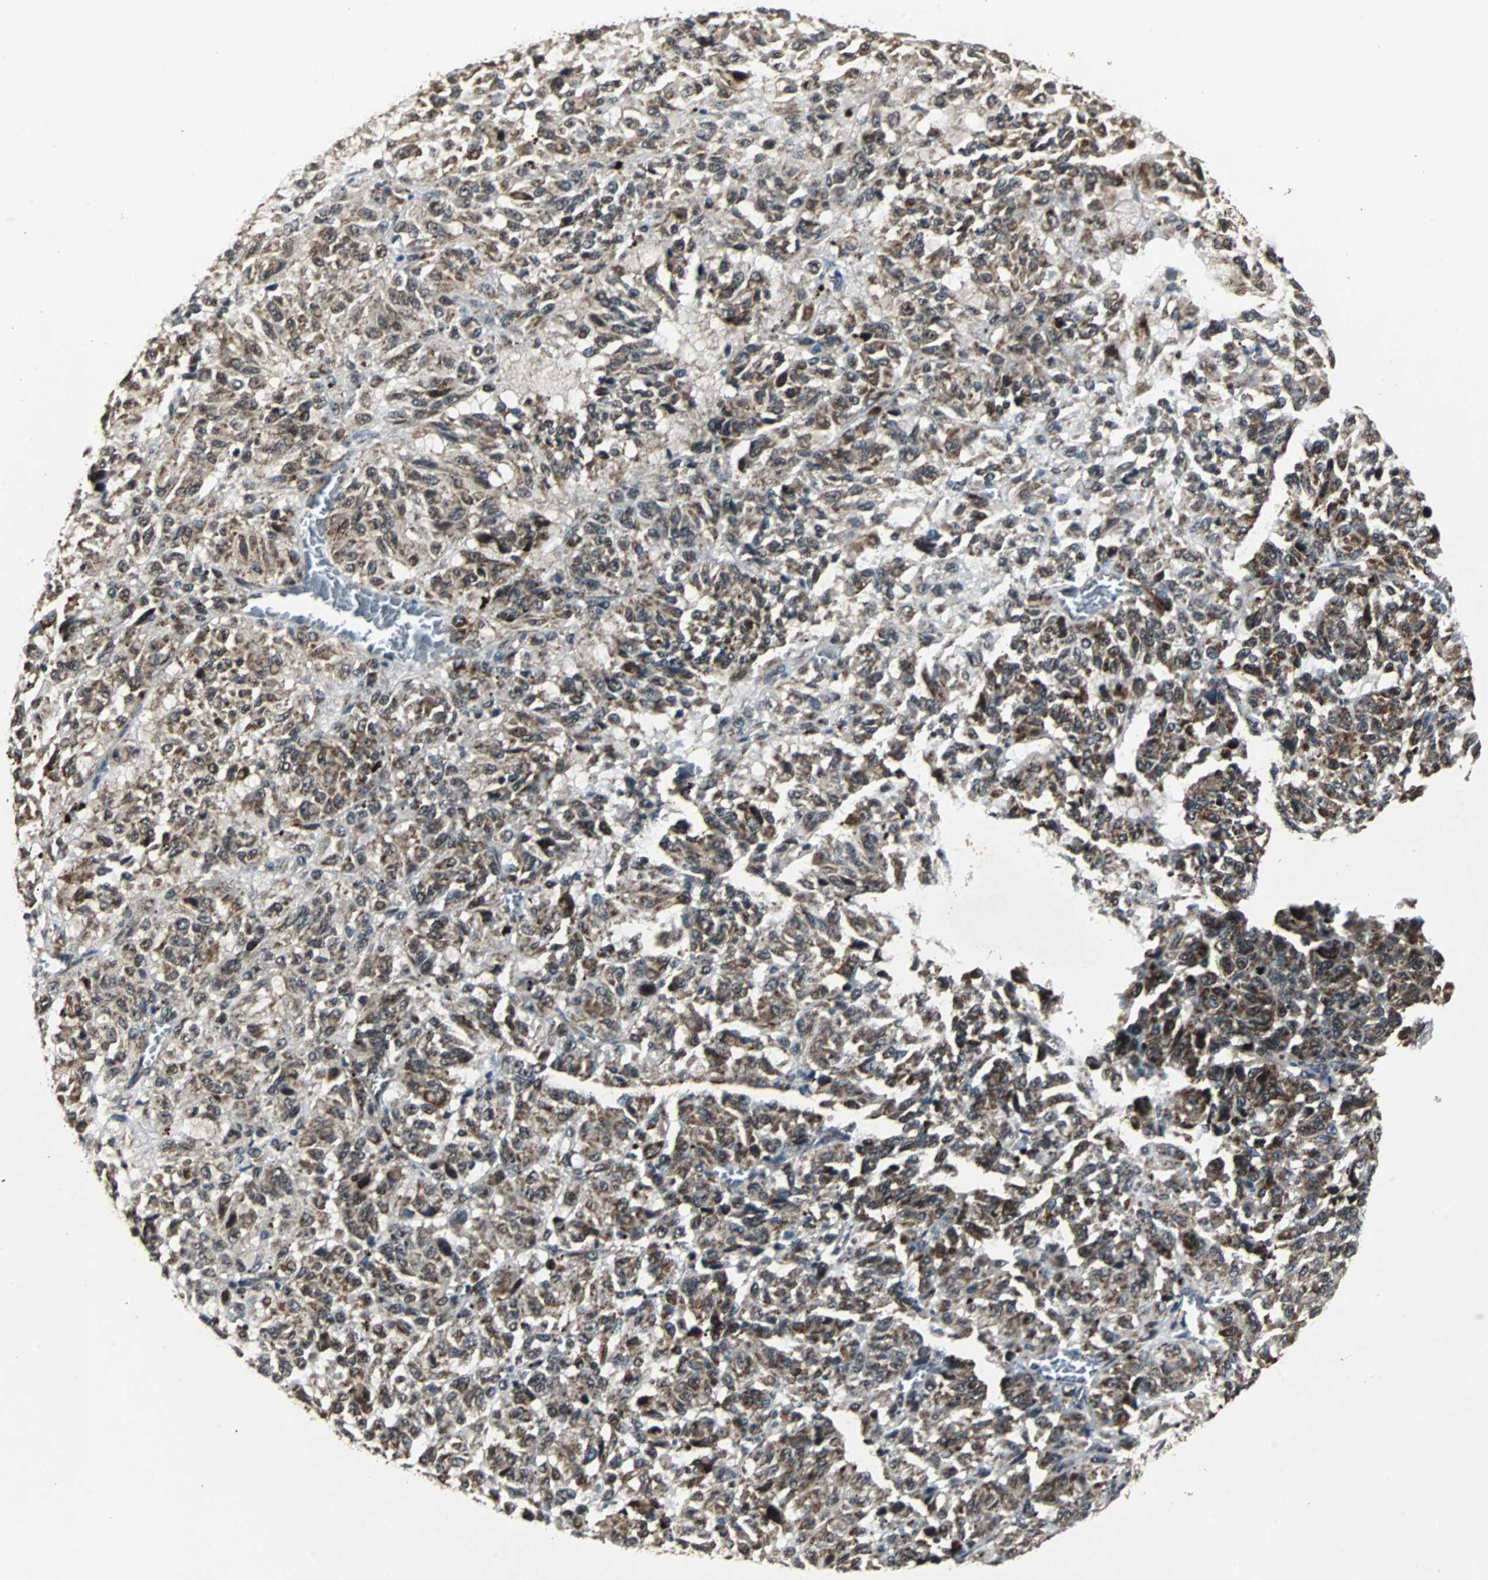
{"staining": {"intensity": "strong", "quantity": ">75%", "location": "cytoplasmic/membranous"}, "tissue": "melanoma", "cell_type": "Tumor cells", "image_type": "cancer", "snomed": [{"axis": "morphology", "description": "Malignant melanoma, Metastatic site"}, {"axis": "topography", "description": "Lung"}], "caption": "This is an image of IHC staining of malignant melanoma (metastatic site), which shows strong positivity in the cytoplasmic/membranous of tumor cells.", "gene": "MRPL40", "patient": {"sex": "male", "age": 64}}